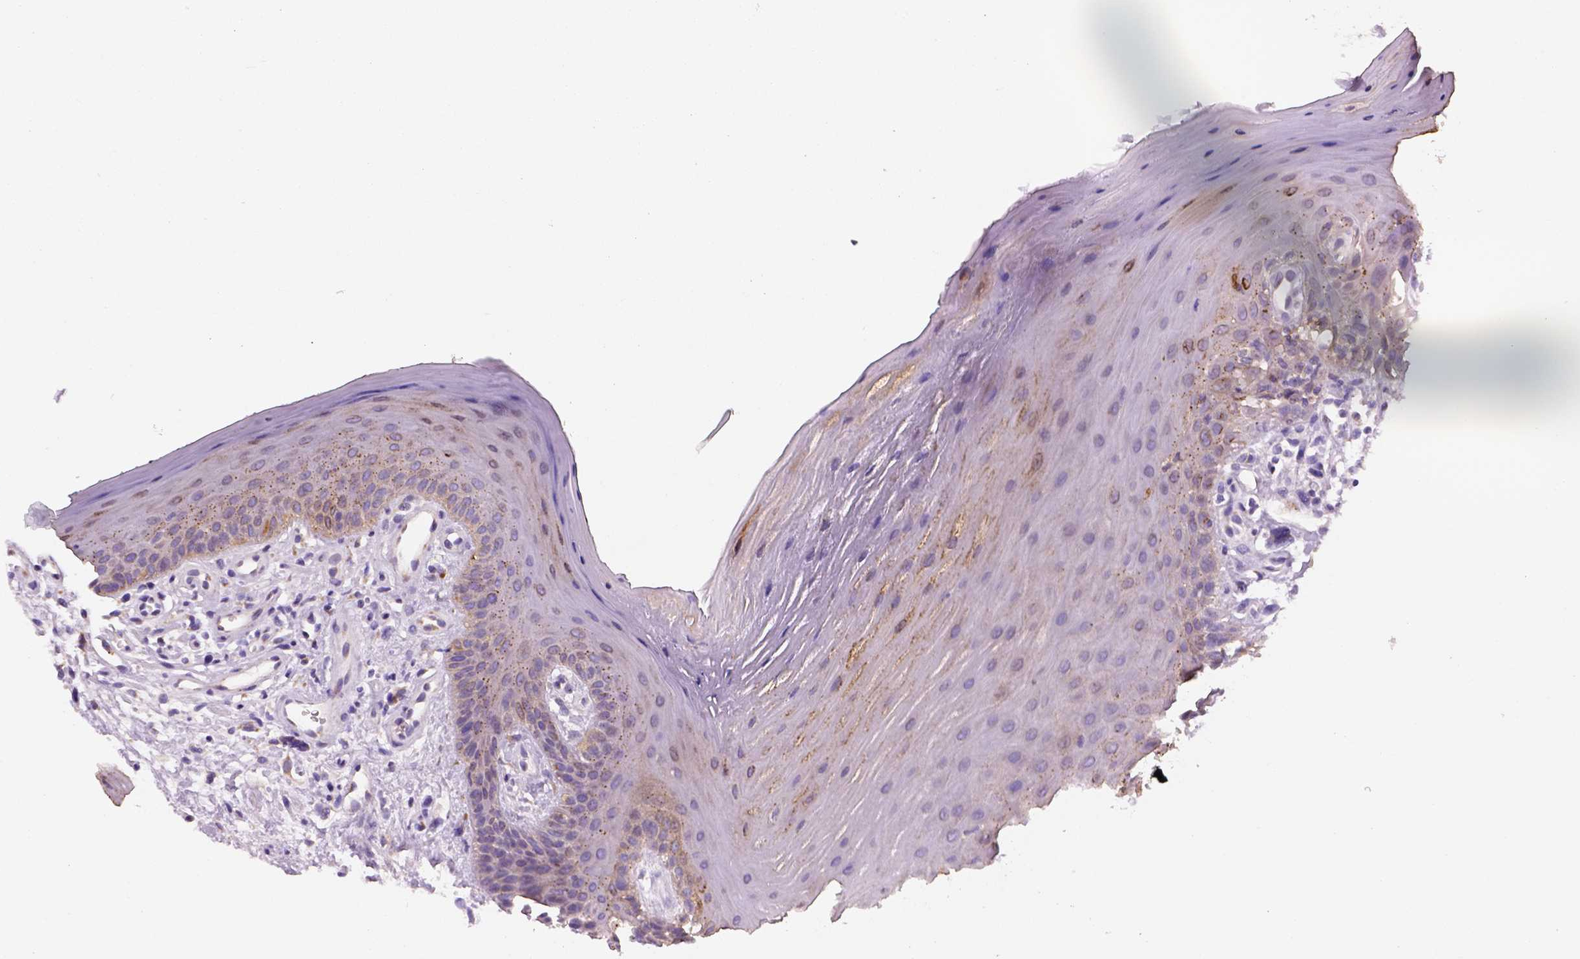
{"staining": {"intensity": "moderate", "quantity": "25%-75%", "location": "cytoplasmic/membranous"}, "tissue": "oral mucosa", "cell_type": "Squamous epithelial cells", "image_type": "normal", "snomed": [{"axis": "morphology", "description": "Normal tissue, NOS"}, {"axis": "morphology", "description": "Normal morphology"}, {"axis": "topography", "description": "Oral tissue"}], "caption": "Brown immunohistochemical staining in normal human oral mucosa exhibits moderate cytoplasmic/membranous staining in about 25%-75% of squamous epithelial cells. (Brightfield microscopy of DAB IHC at high magnification).", "gene": "CES2", "patient": {"sex": "female", "age": 76}}